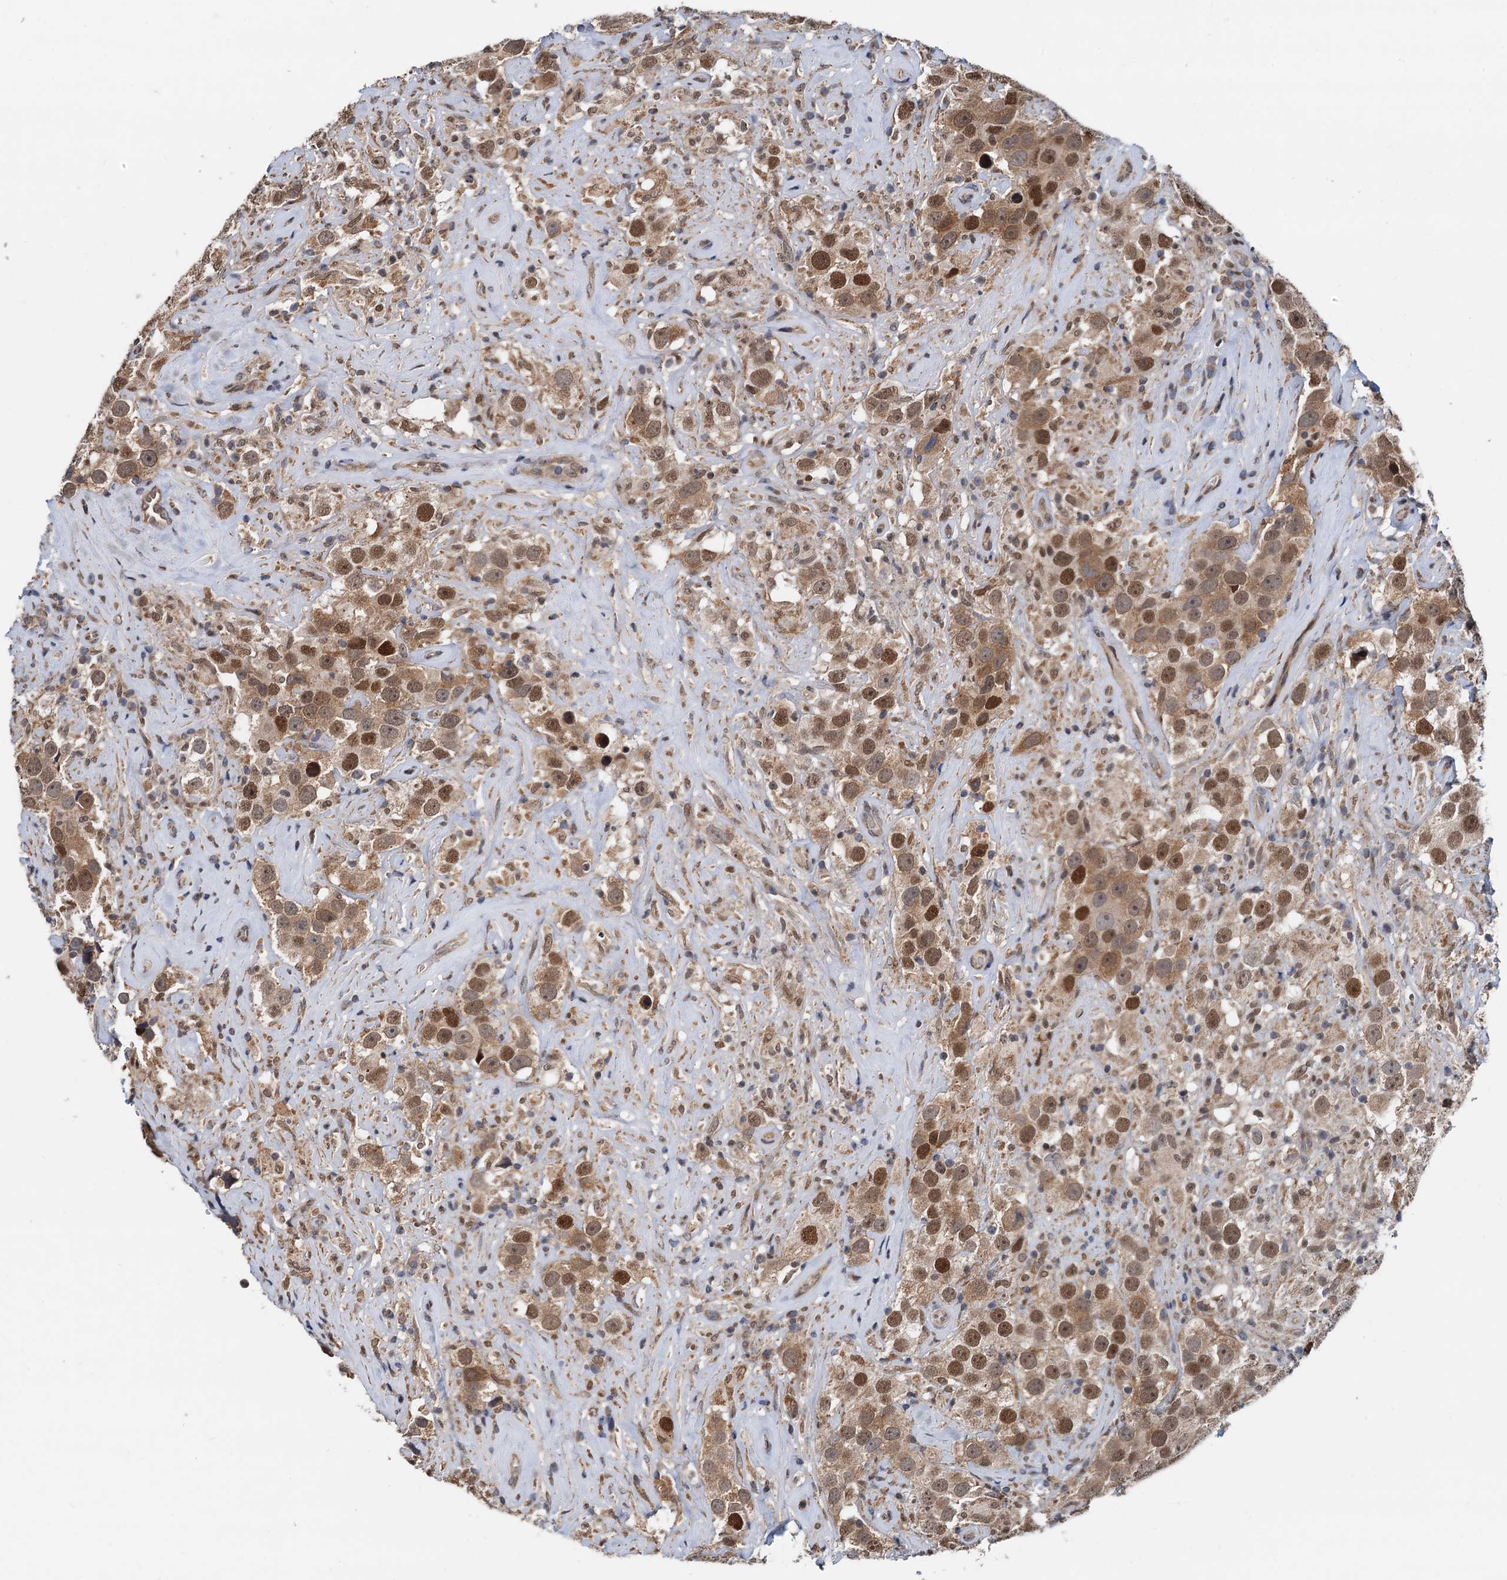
{"staining": {"intensity": "moderate", "quantity": ">75%", "location": "cytoplasmic/membranous,nuclear"}, "tissue": "testis cancer", "cell_type": "Tumor cells", "image_type": "cancer", "snomed": [{"axis": "morphology", "description": "Seminoma, NOS"}, {"axis": "topography", "description": "Testis"}], "caption": "Tumor cells exhibit medium levels of moderate cytoplasmic/membranous and nuclear expression in about >75% of cells in human seminoma (testis).", "gene": "MCMBP", "patient": {"sex": "male", "age": 49}}